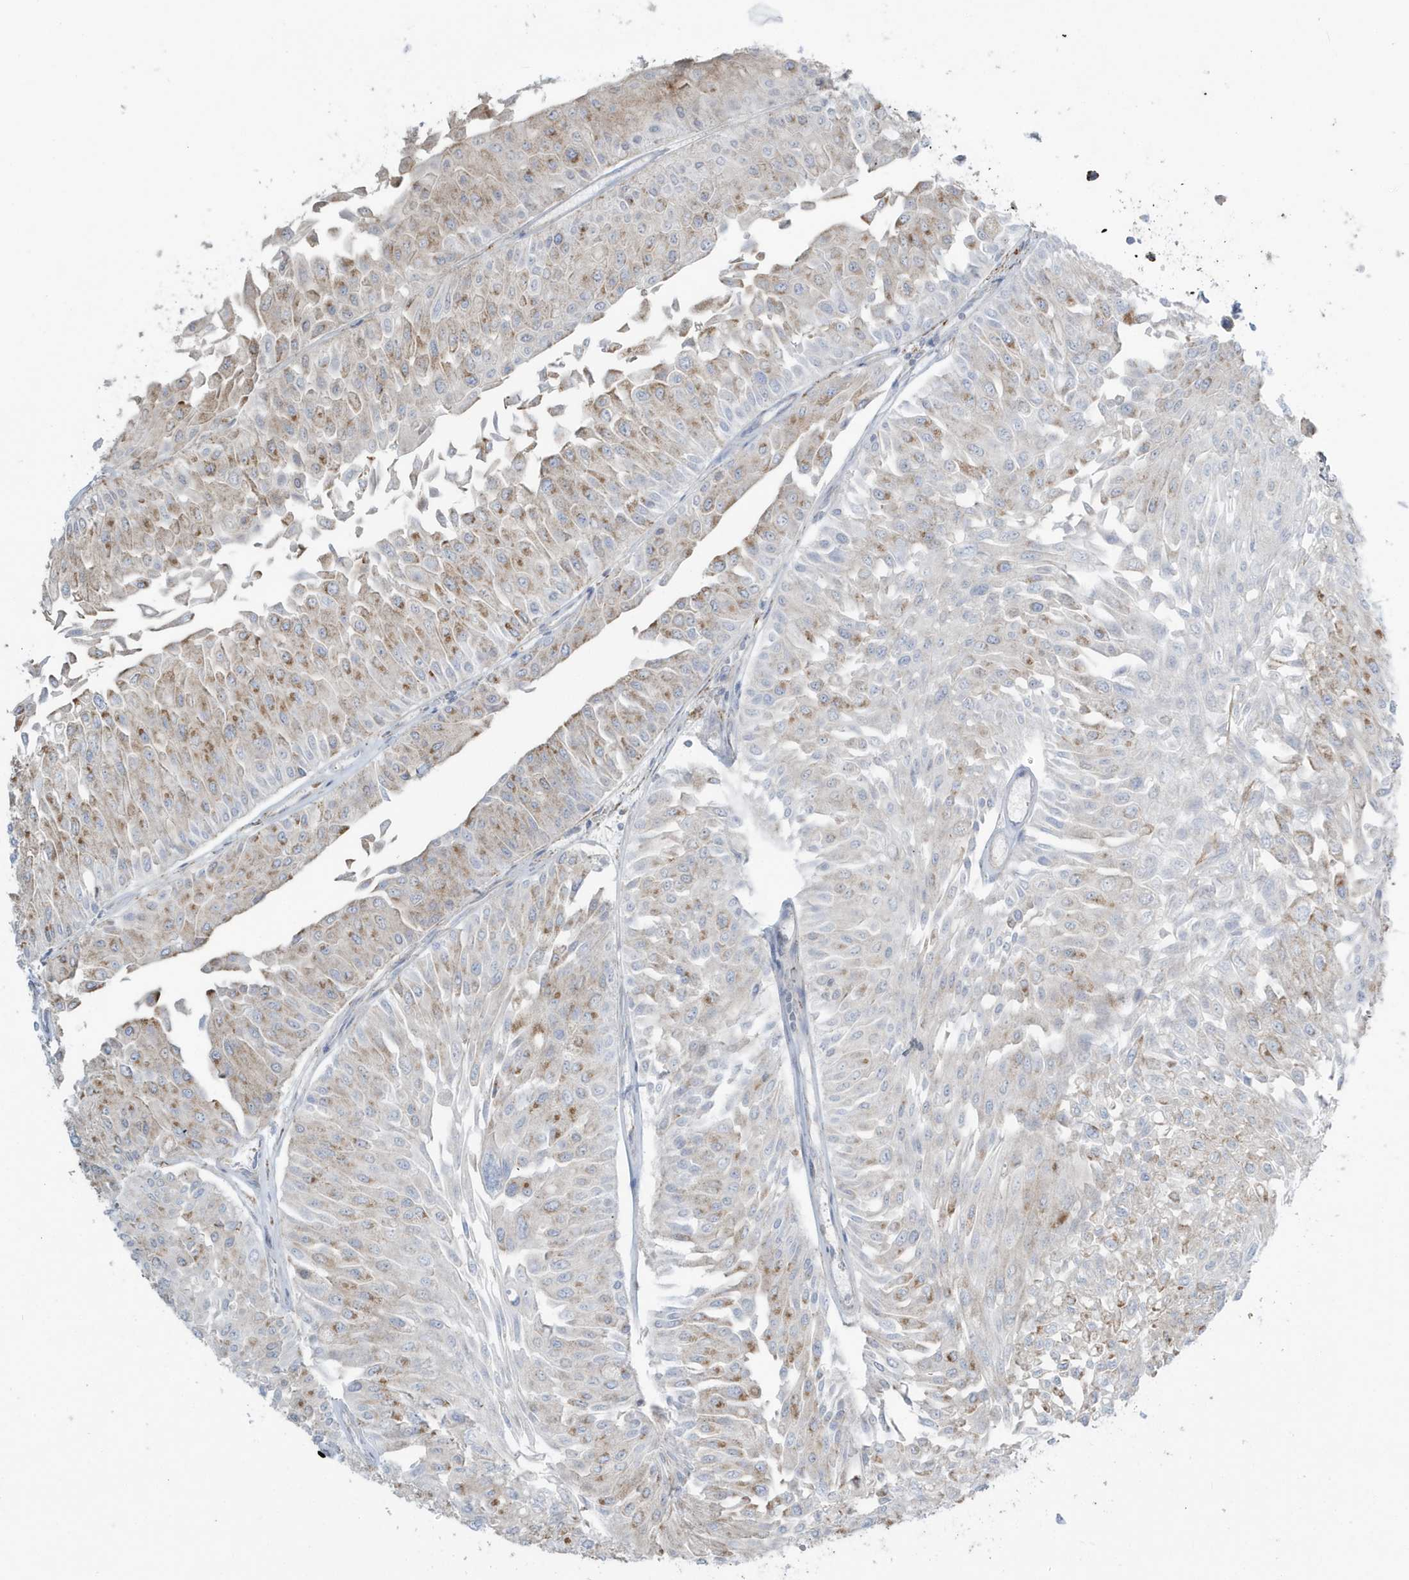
{"staining": {"intensity": "moderate", "quantity": "25%-75%", "location": "cytoplasmic/membranous"}, "tissue": "urothelial cancer", "cell_type": "Tumor cells", "image_type": "cancer", "snomed": [{"axis": "morphology", "description": "Urothelial carcinoma, Low grade"}, {"axis": "topography", "description": "Urinary bladder"}], "caption": "An image of urothelial cancer stained for a protein demonstrates moderate cytoplasmic/membranous brown staining in tumor cells. (IHC, brightfield microscopy, high magnification).", "gene": "RAB11FIP3", "patient": {"sex": "male", "age": 67}}